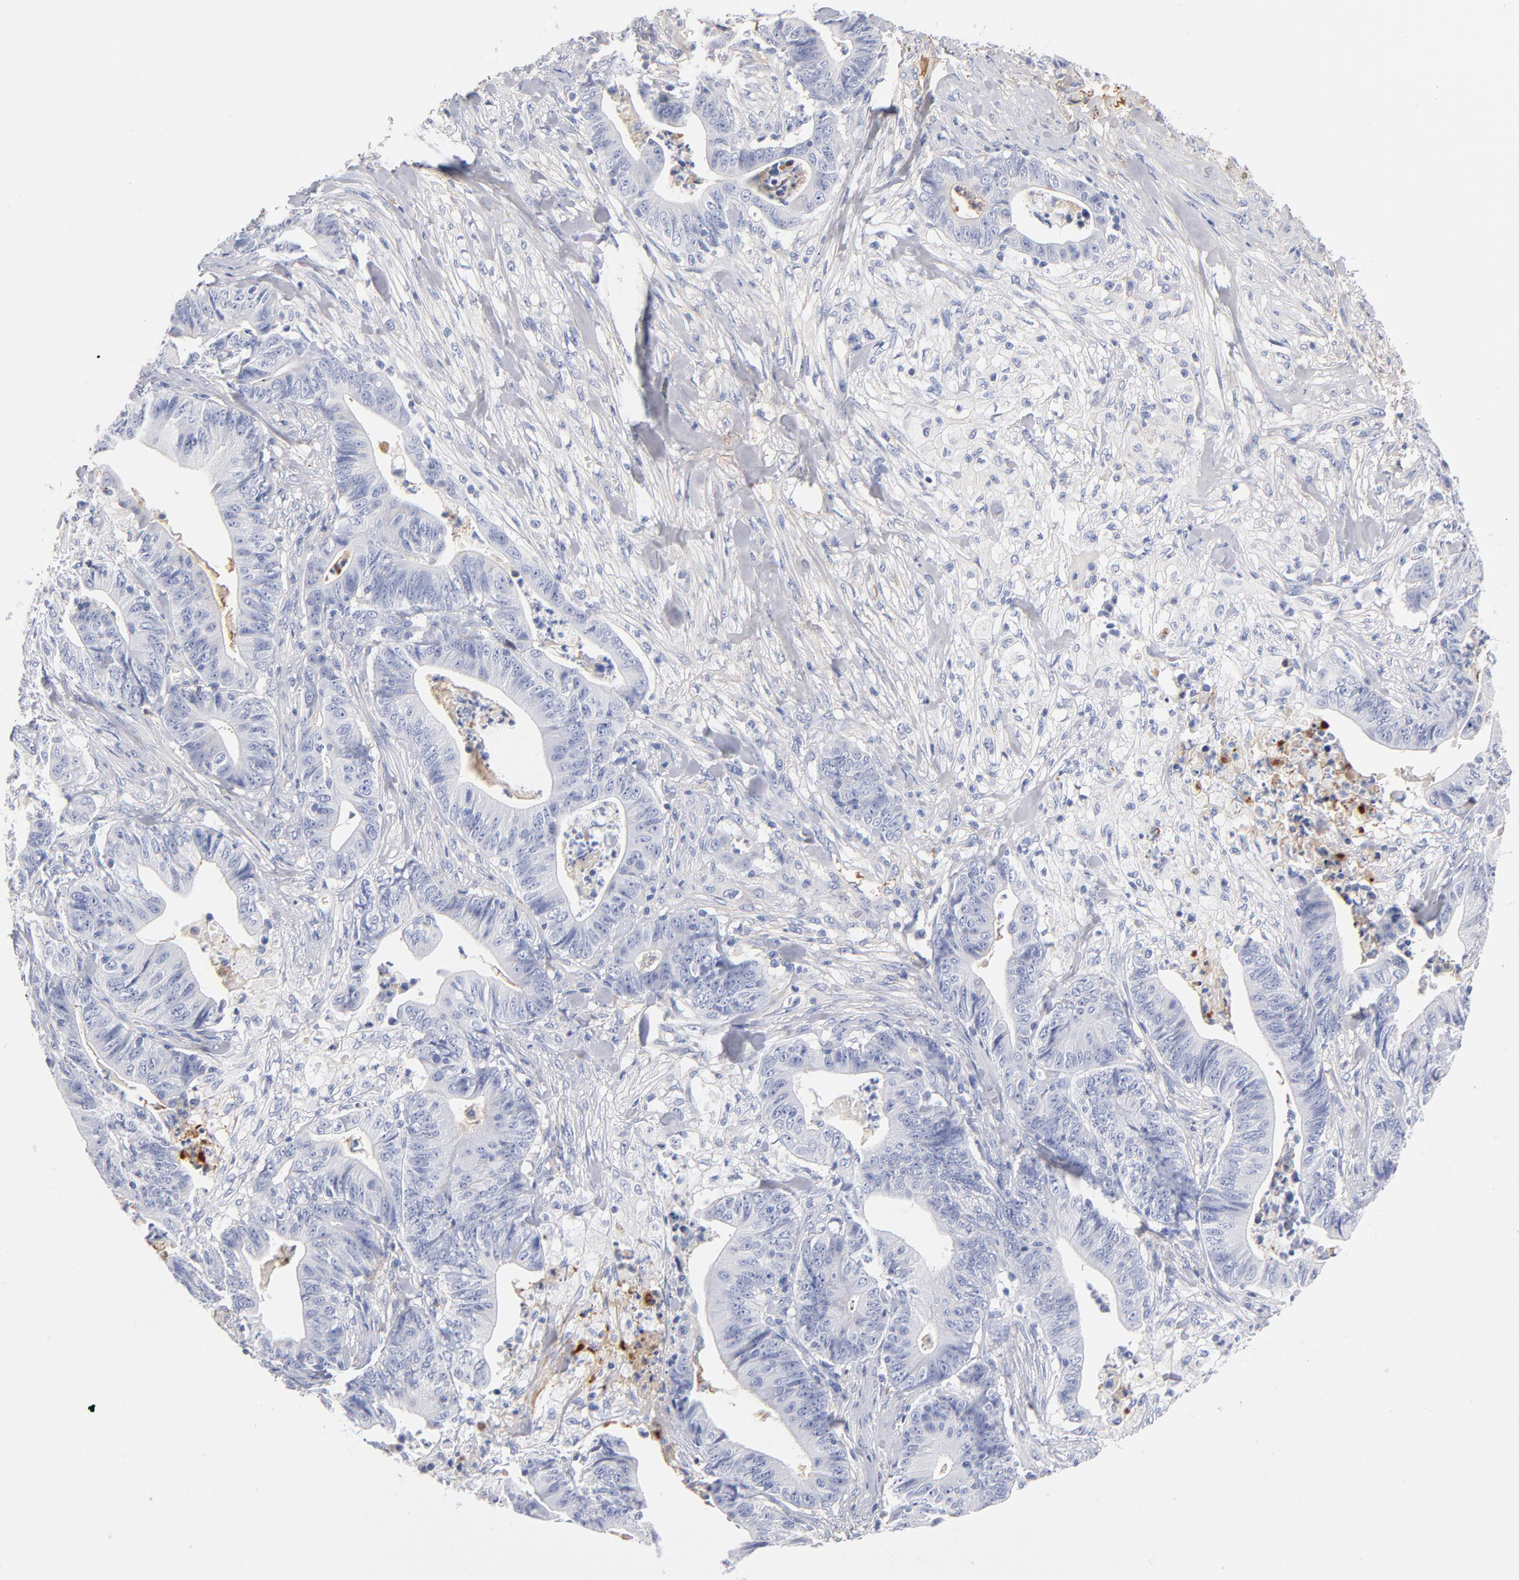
{"staining": {"intensity": "negative", "quantity": "none", "location": "none"}, "tissue": "stomach cancer", "cell_type": "Tumor cells", "image_type": "cancer", "snomed": [{"axis": "morphology", "description": "Adenocarcinoma, NOS"}, {"axis": "topography", "description": "Stomach, lower"}], "caption": "DAB (3,3'-diaminobenzidine) immunohistochemical staining of human stomach adenocarcinoma reveals no significant staining in tumor cells.", "gene": "C3", "patient": {"sex": "female", "age": 86}}